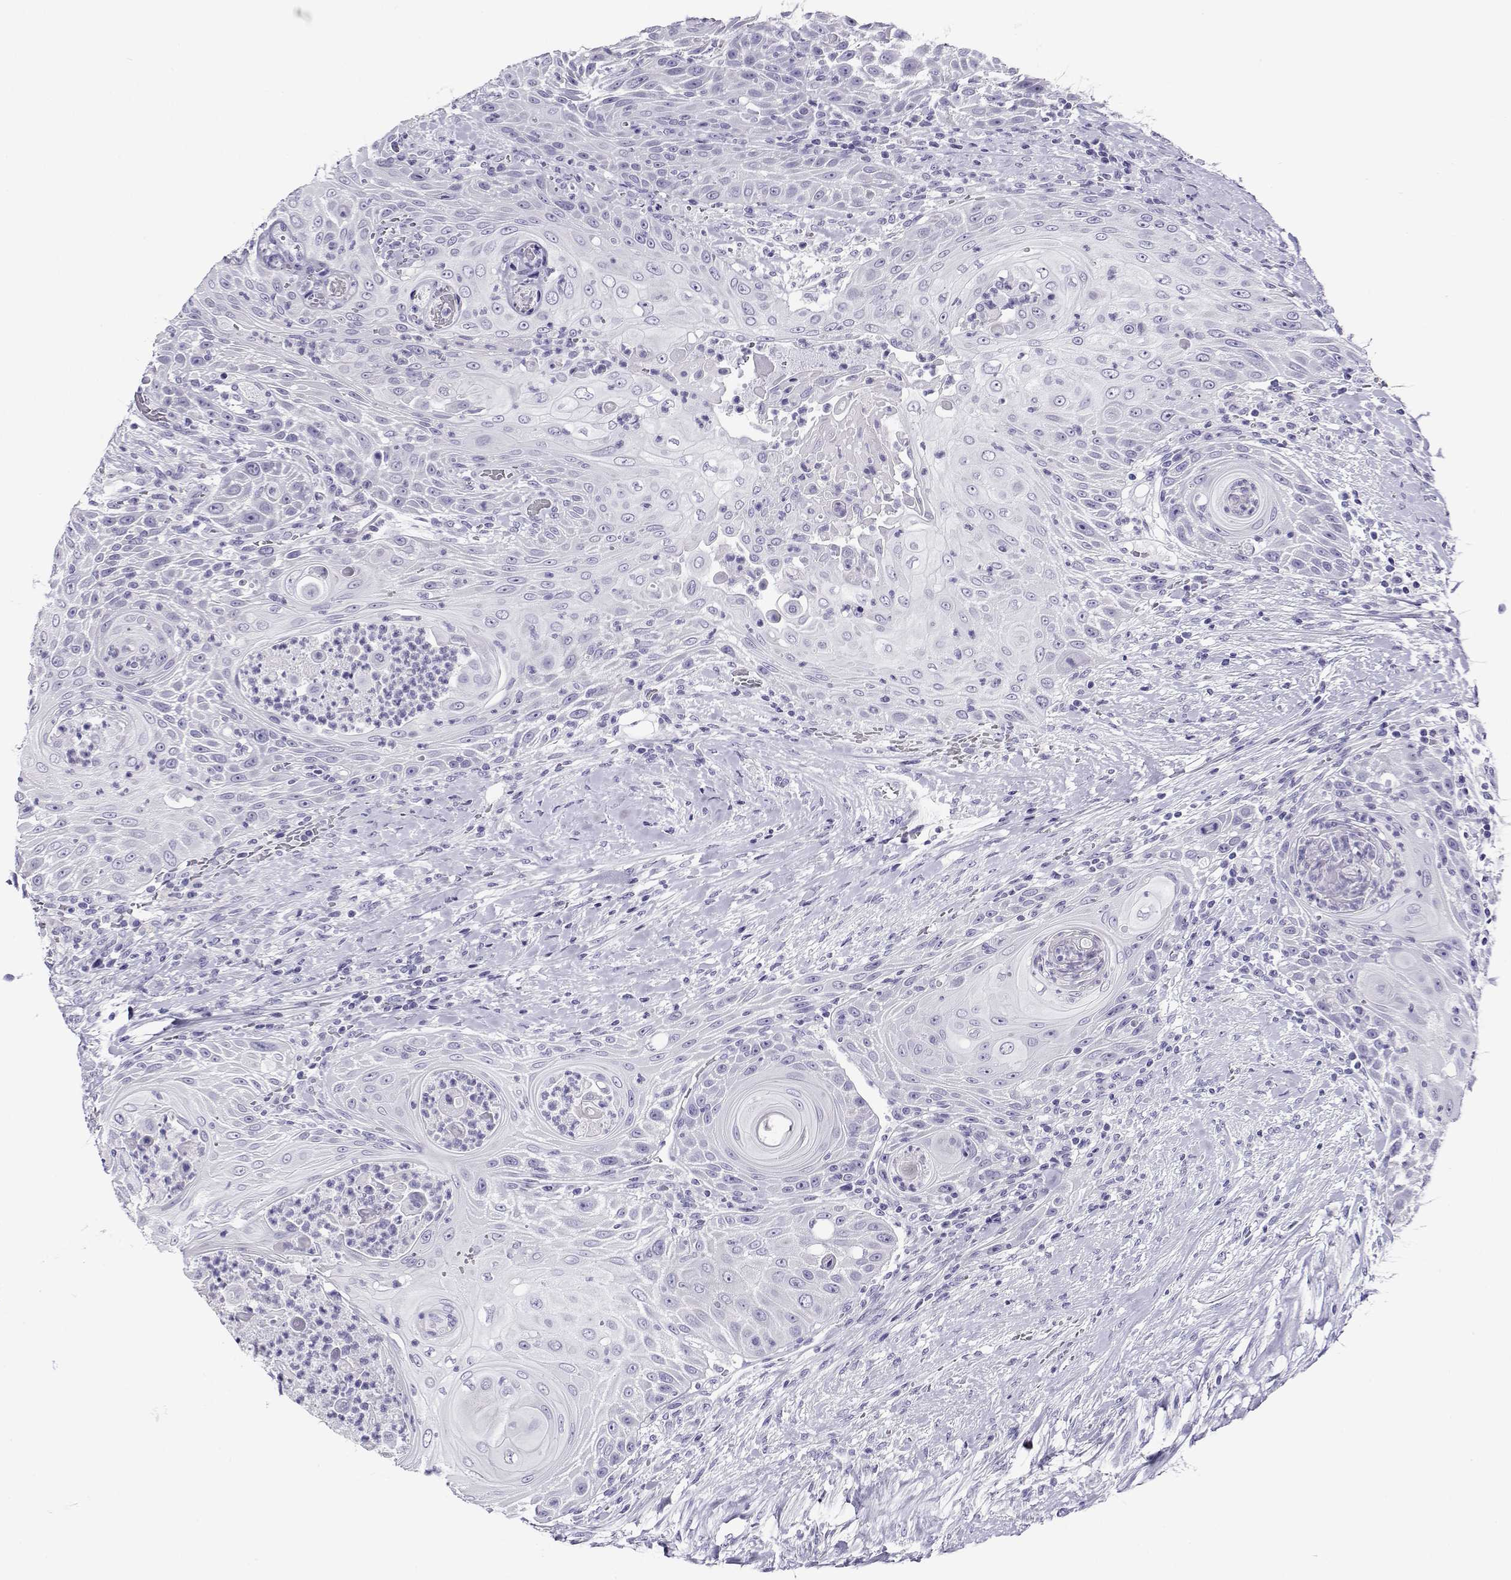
{"staining": {"intensity": "negative", "quantity": "none", "location": "none"}, "tissue": "head and neck cancer", "cell_type": "Tumor cells", "image_type": "cancer", "snomed": [{"axis": "morphology", "description": "Squamous cell carcinoma, NOS"}, {"axis": "topography", "description": "Head-Neck"}], "caption": "Immunohistochemical staining of head and neck cancer reveals no significant positivity in tumor cells.", "gene": "CABS1", "patient": {"sex": "male", "age": 69}}